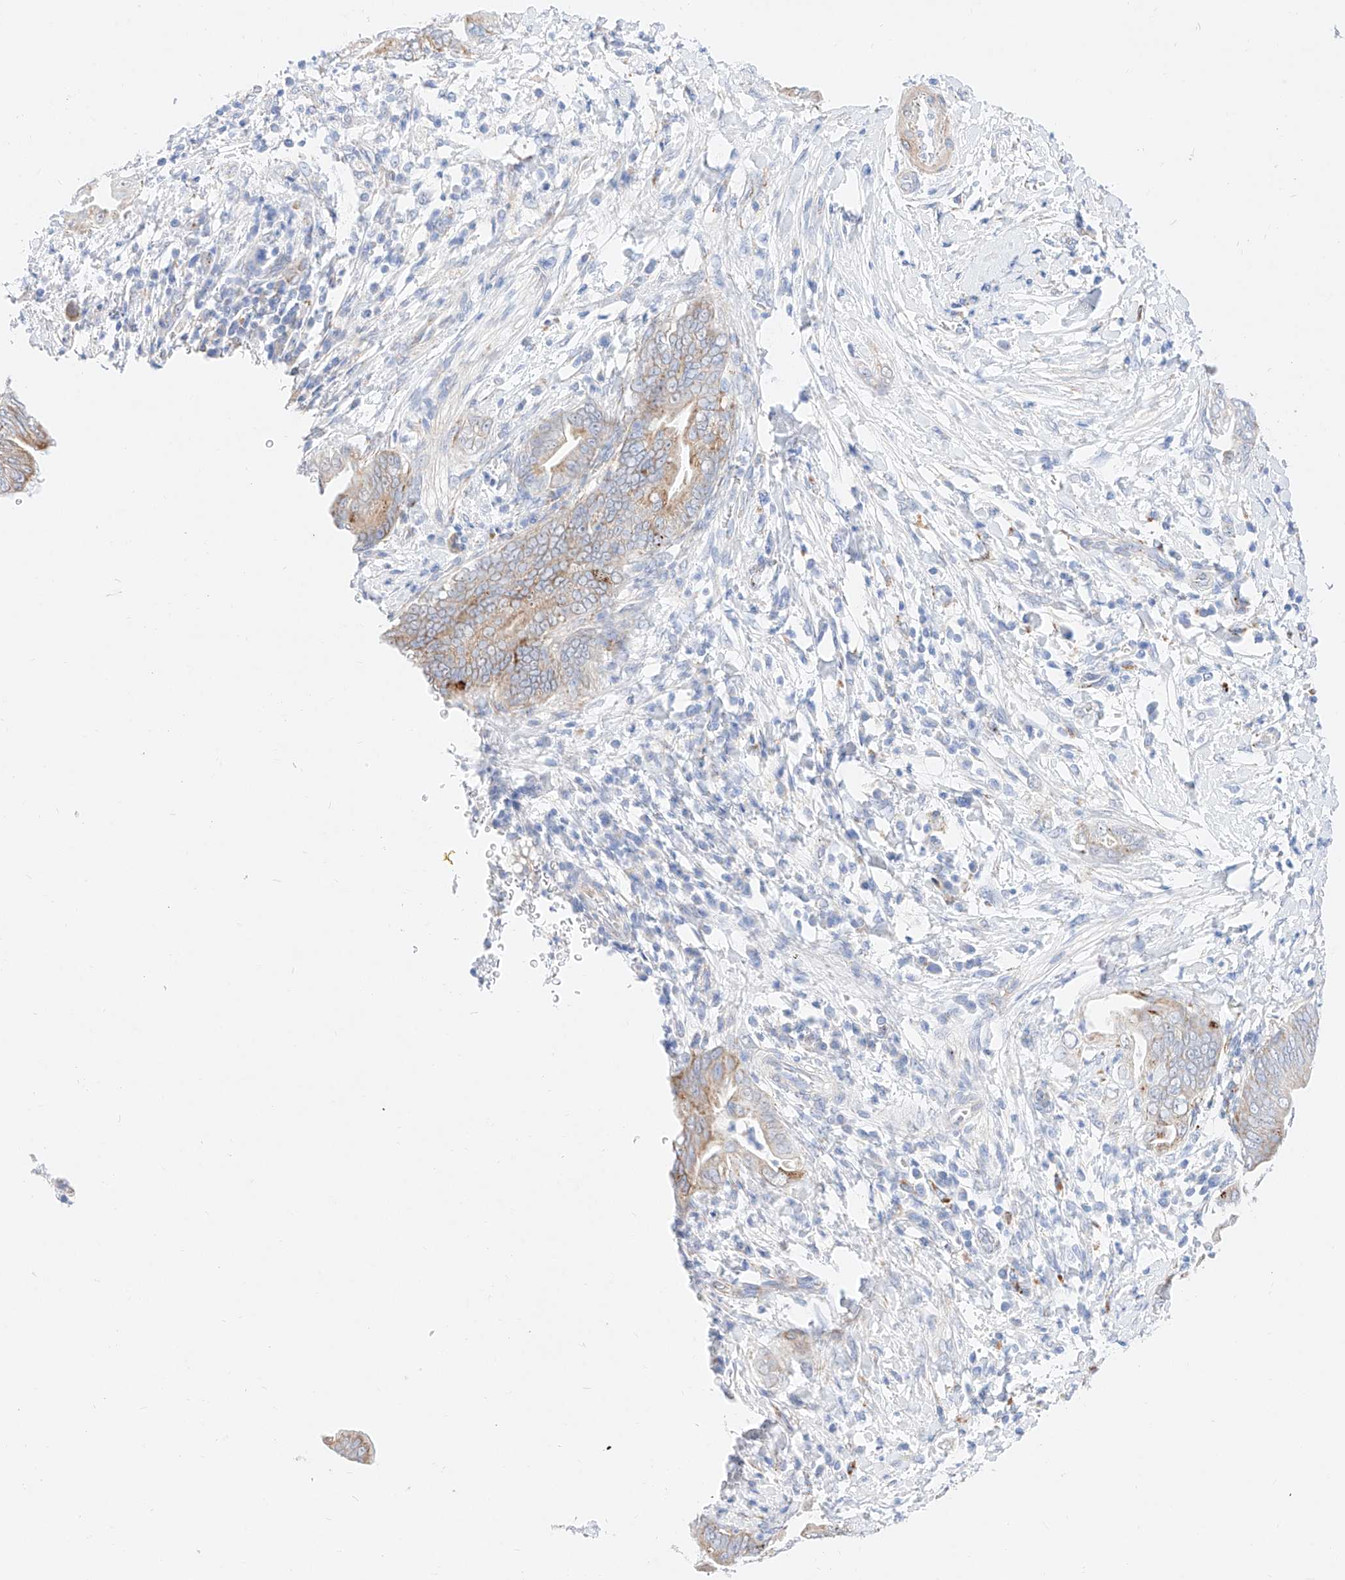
{"staining": {"intensity": "moderate", "quantity": "<25%", "location": "cytoplasmic/membranous"}, "tissue": "pancreatic cancer", "cell_type": "Tumor cells", "image_type": "cancer", "snomed": [{"axis": "morphology", "description": "Adenocarcinoma, NOS"}, {"axis": "topography", "description": "Pancreas"}], "caption": "Pancreatic adenocarcinoma tissue exhibits moderate cytoplasmic/membranous expression in approximately <25% of tumor cells", "gene": "C6orf62", "patient": {"sex": "male", "age": 75}}